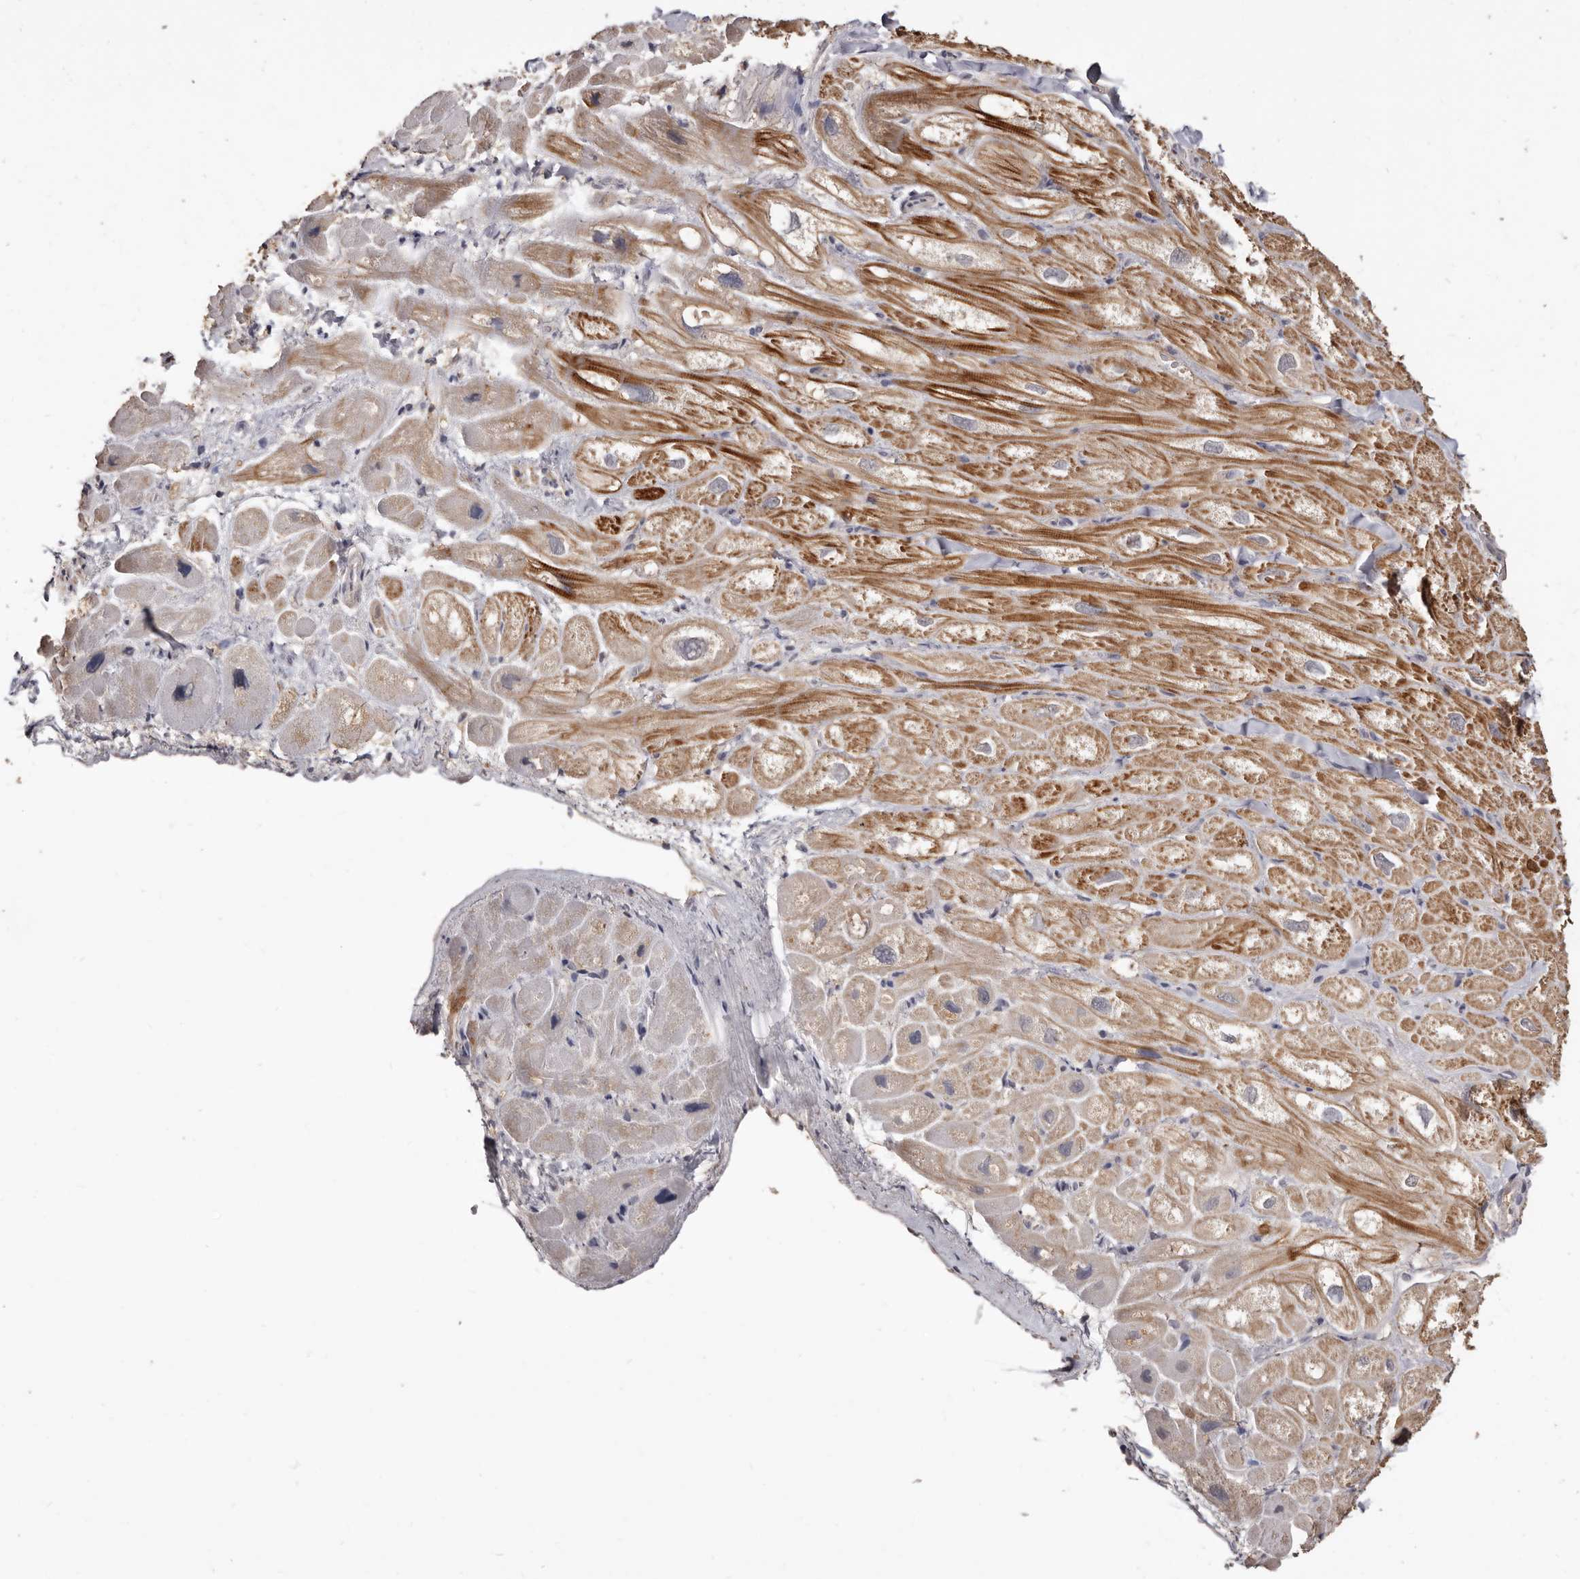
{"staining": {"intensity": "moderate", "quantity": ">75%", "location": "cytoplasmic/membranous"}, "tissue": "heart muscle", "cell_type": "Cardiomyocytes", "image_type": "normal", "snomed": [{"axis": "morphology", "description": "Normal tissue, NOS"}, {"axis": "topography", "description": "Heart"}], "caption": "Immunohistochemistry histopathology image of unremarkable human heart muscle stained for a protein (brown), which displays medium levels of moderate cytoplasmic/membranous expression in about >75% of cardiomyocytes.", "gene": "INAVA", "patient": {"sex": "male", "age": 49}}